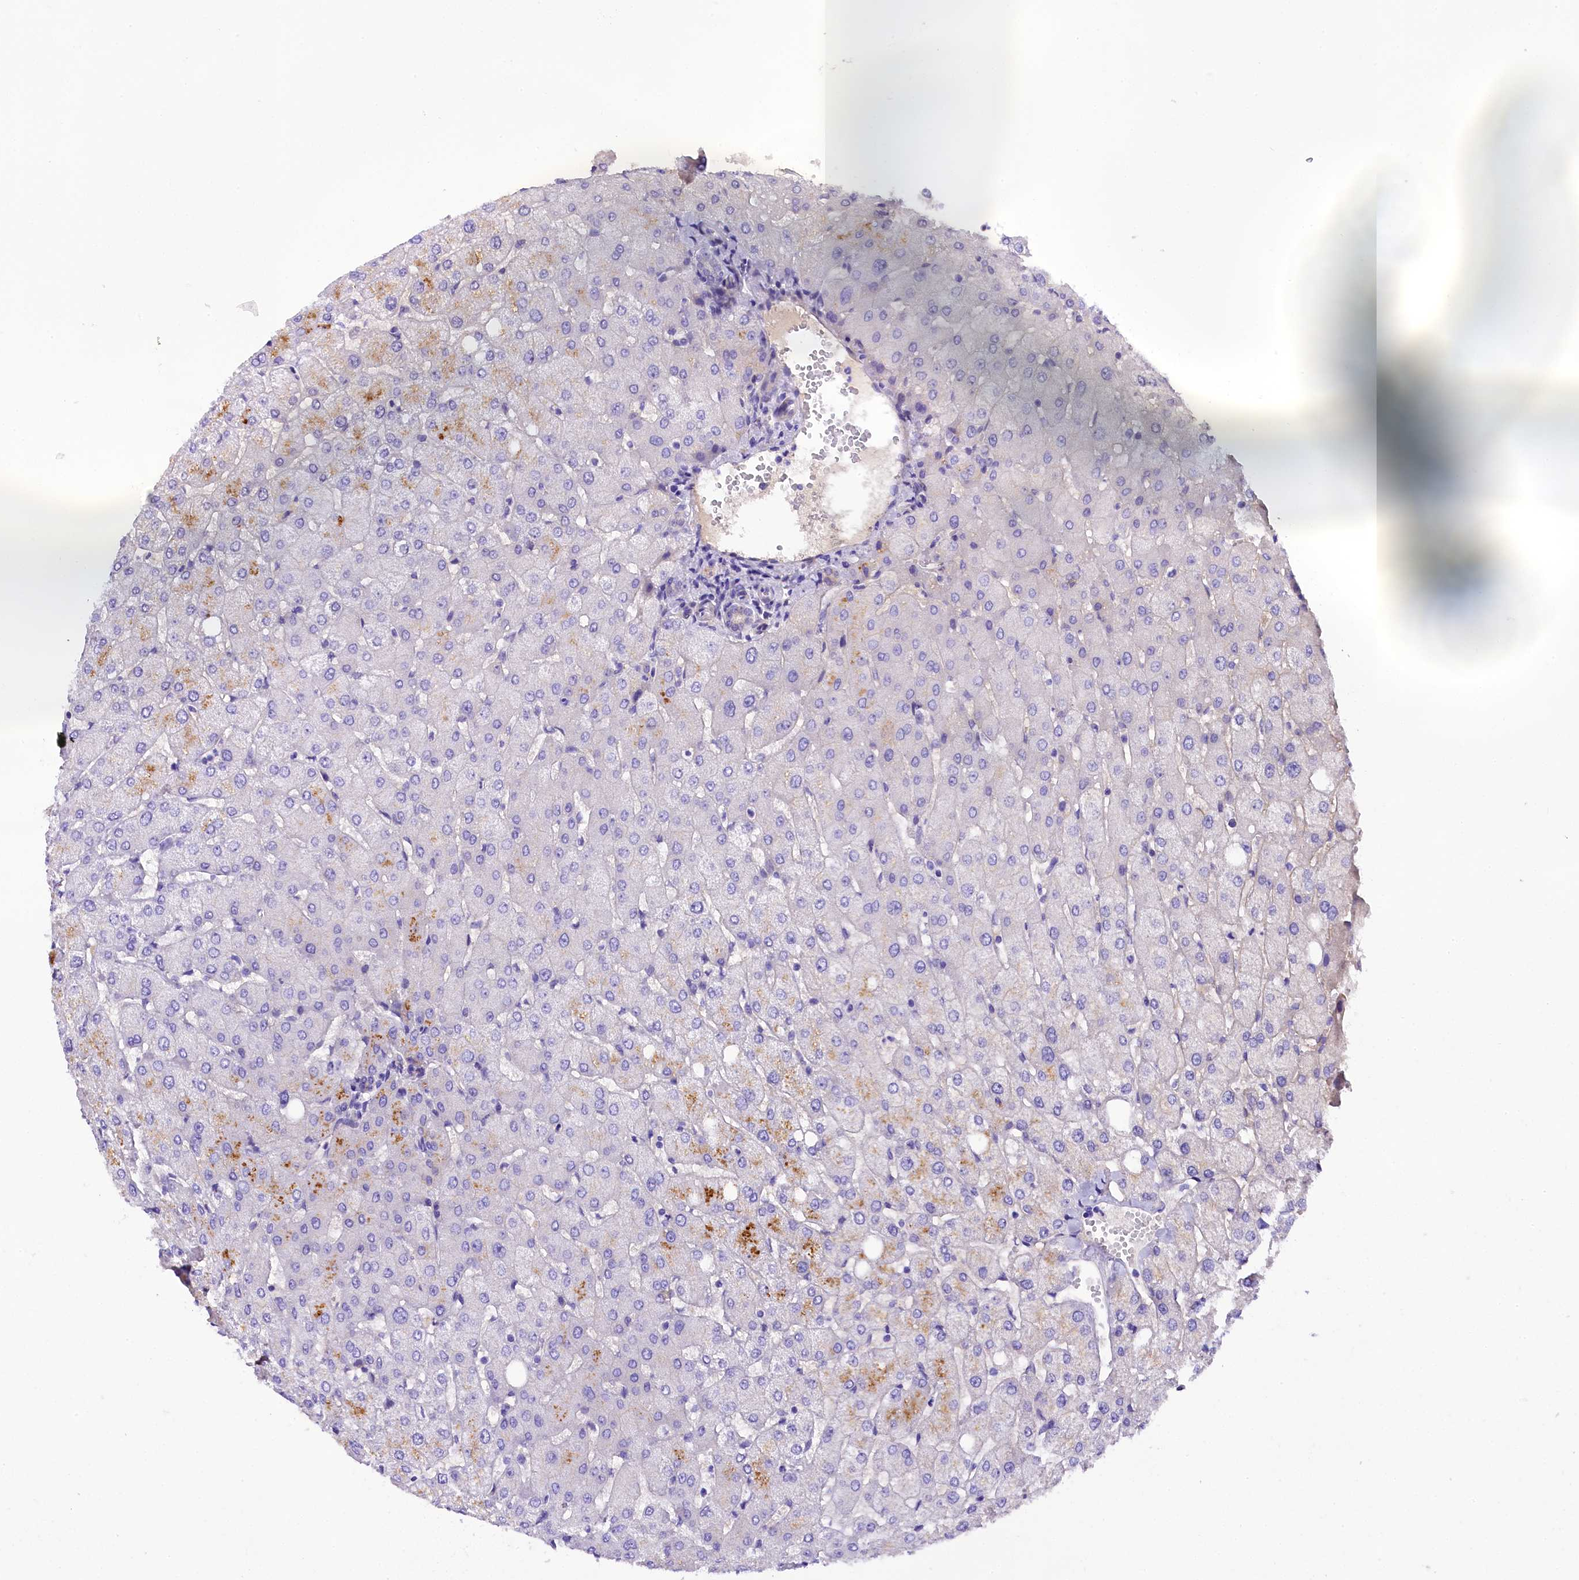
{"staining": {"intensity": "negative", "quantity": "none", "location": "none"}, "tissue": "liver", "cell_type": "Cholangiocytes", "image_type": "normal", "snomed": [{"axis": "morphology", "description": "Normal tissue, NOS"}, {"axis": "topography", "description": "Liver"}], "caption": "An image of liver stained for a protein exhibits no brown staining in cholangiocytes.", "gene": "SOD3", "patient": {"sex": "female", "age": 54}}